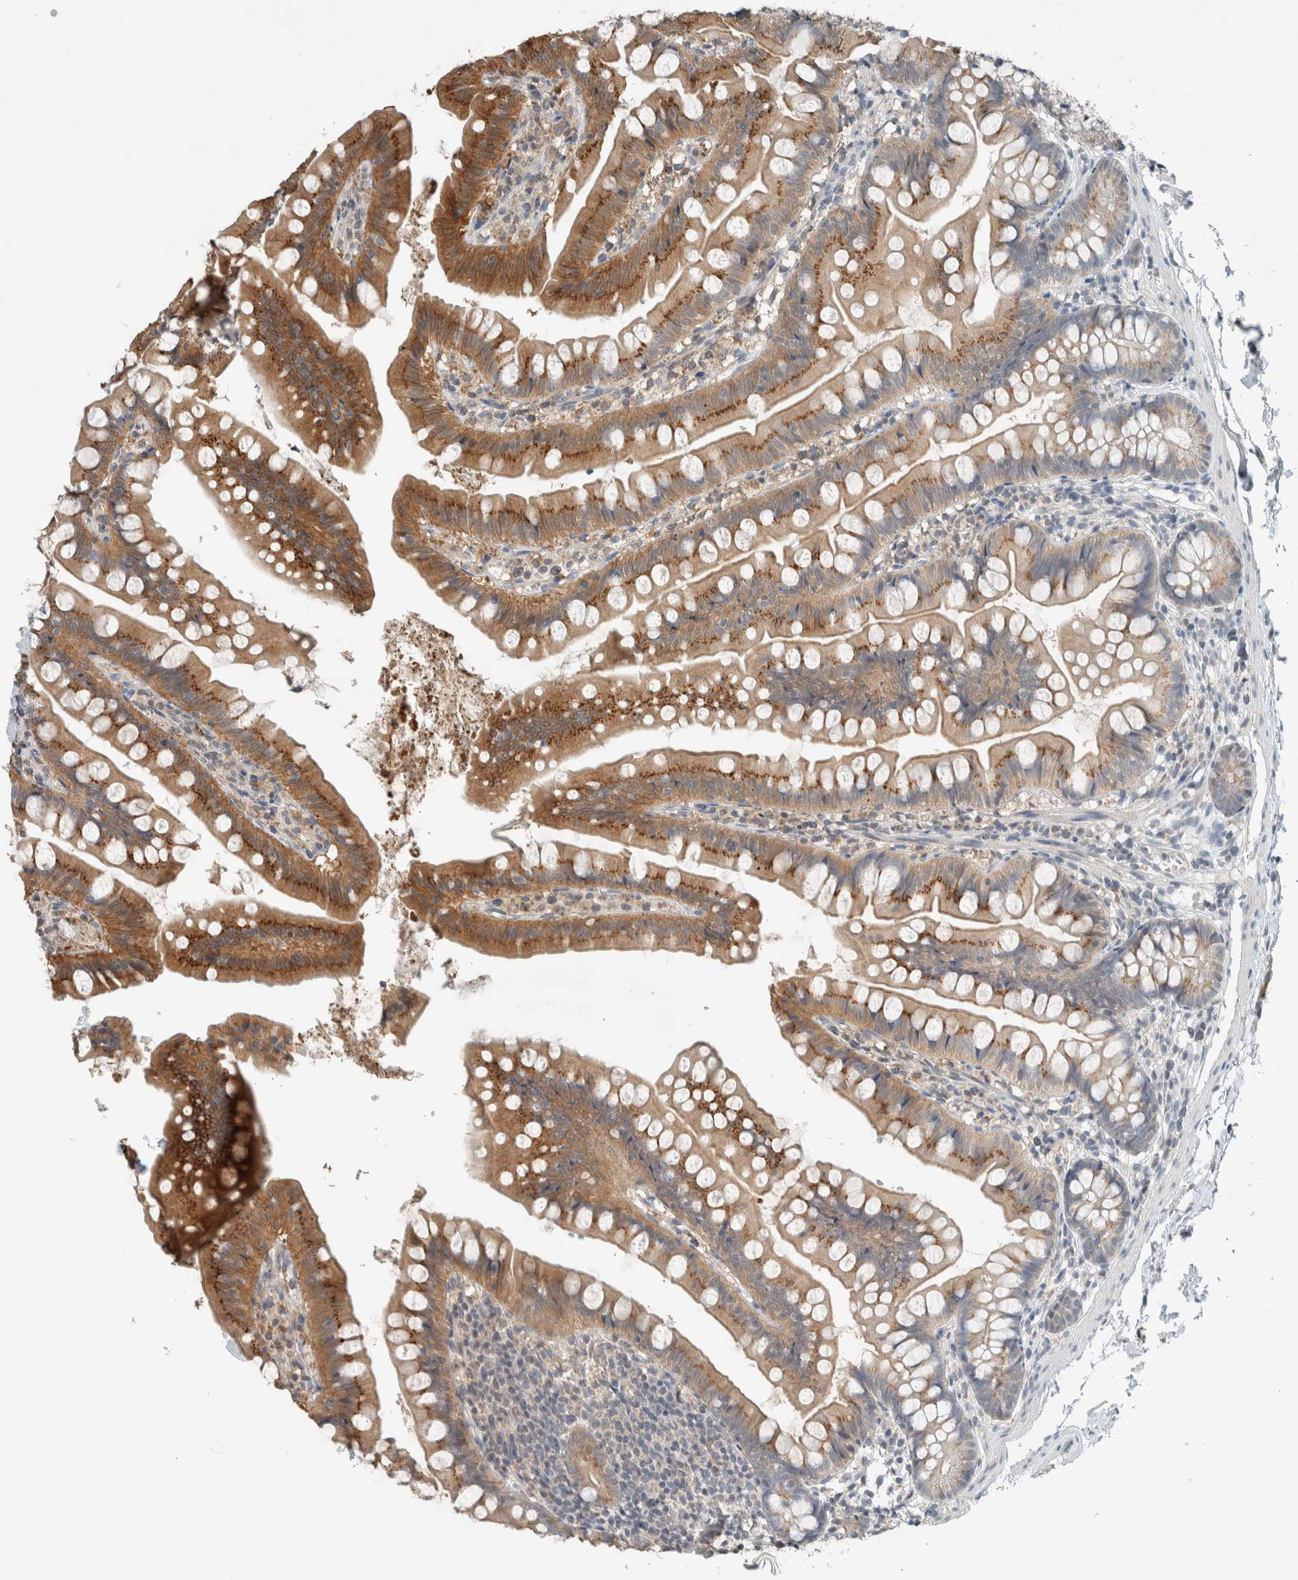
{"staining": {"intensity": "moderate", "quantity": ">75%", "location": "cytoplasmic/membranous"}, "tissue": "small intestine", "cell_type": "Glandular cells", "image_type": "normal", "snomed": [{"axis": "morphology", "description": "Normal tissue, NOS"}, {"axis": "topography", "description": "Small intestine"}], "caption": "Protein analysis of unremarkable small intestine reveals moderate cytoplasmic/membranous positivity in about >75% of glandular cells. The staining was performed using DAB (3,3'-diaminobenzidine), with brown indicating positive protein expression. Nuclei are stained blue with hematoxylin.", "gene": "TRIT1", "patient": {"sex": "male", "age": 7}}